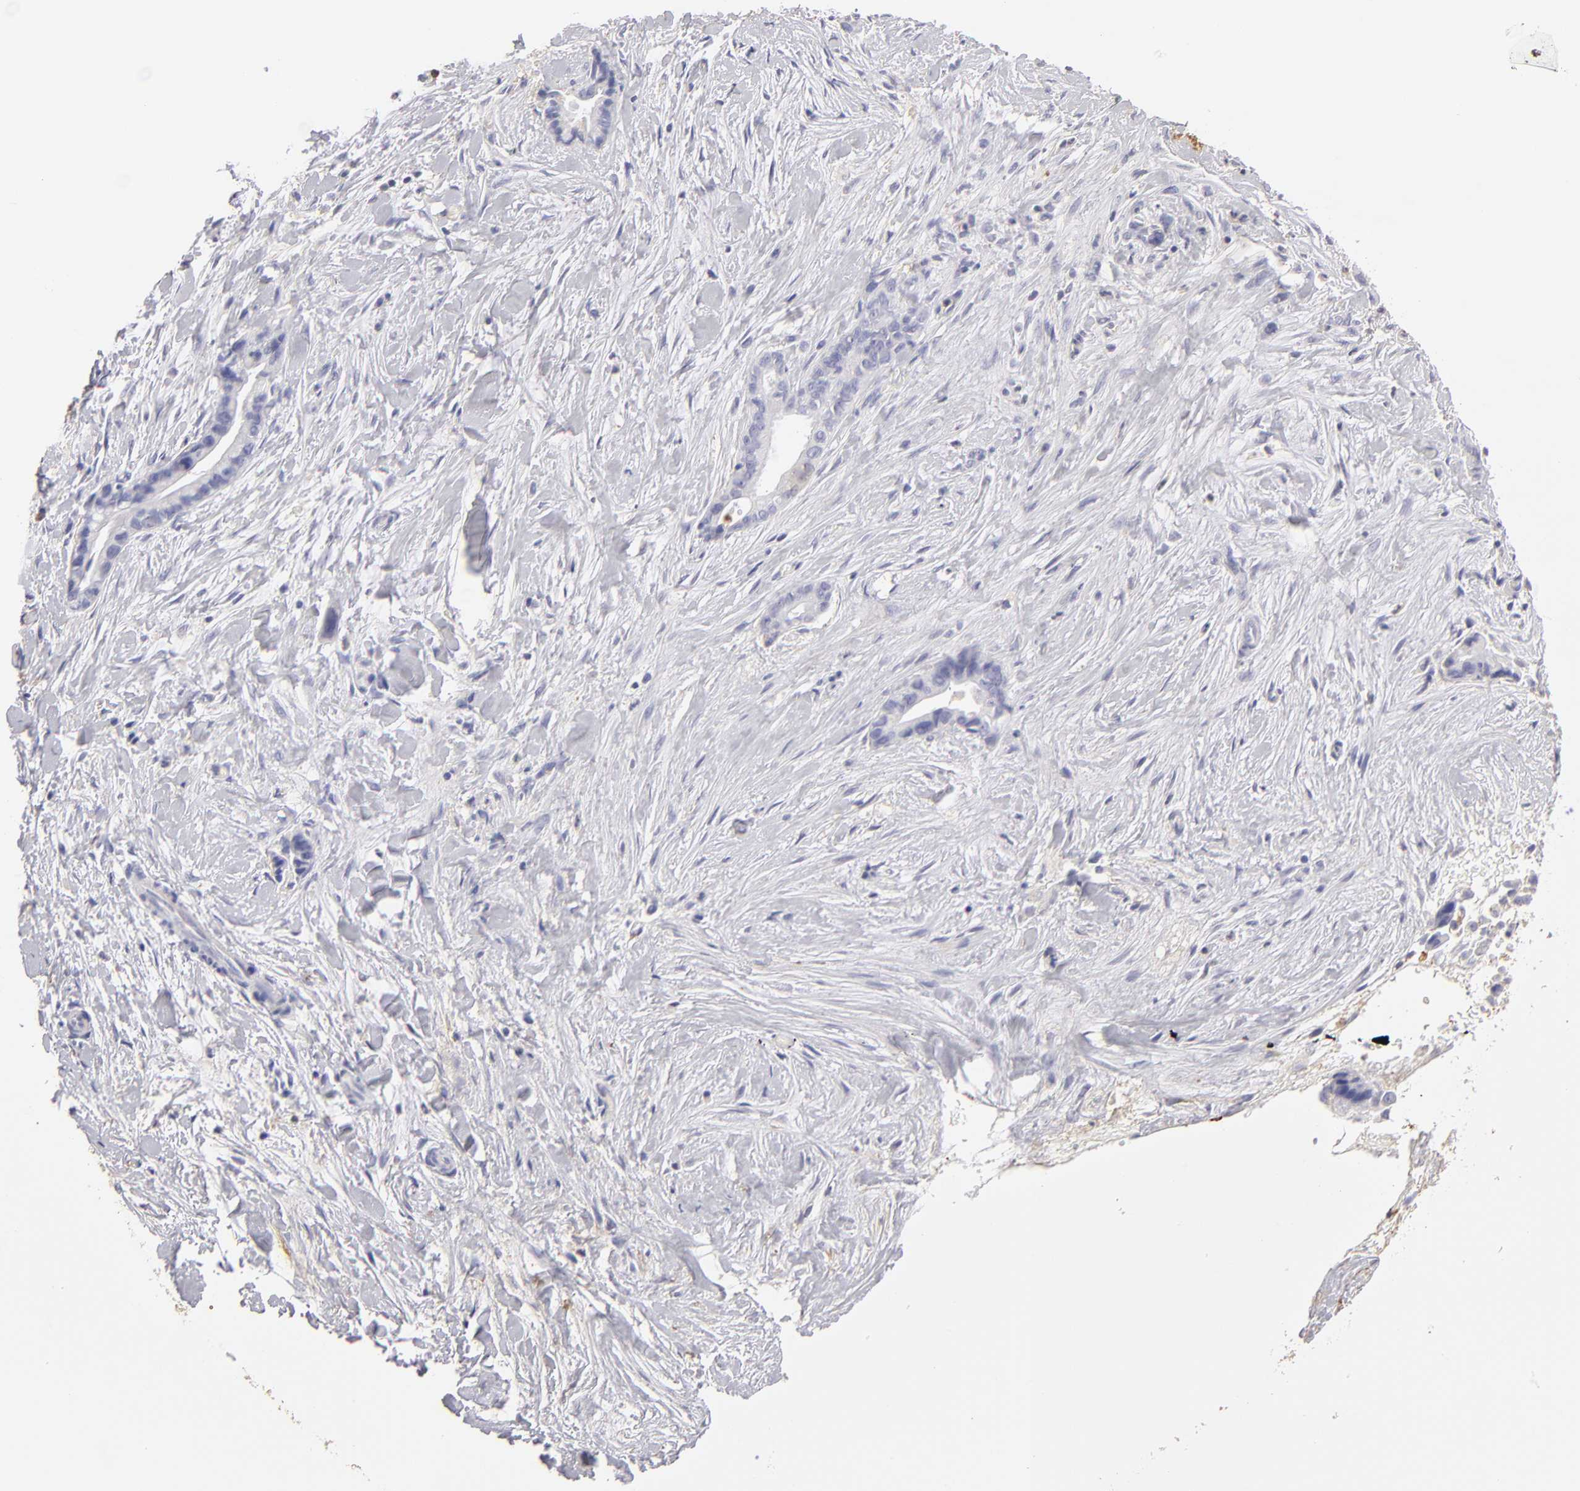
{"staining": {"intensity": "negative", "quantity": "none", "location": "none"}, "tissue": "liver cancer", "cell_type": "Tumor cells", "image_type": "cancer", "snomed": [{"axis": "morphology", "description": "Cholangiocarcinoma"}, {"axis": "topography", "description": "Liver"}], "caption": "A high-resolution photomicrograph shows immunohistochemistry (IHC) staining of liver cholangiocarcinoma, which exhibits no significant staining in tumor cells. Nuclei are stained in blue.", "gene": "ABCB1", "patient": {"sex": "female", "age": 55}}